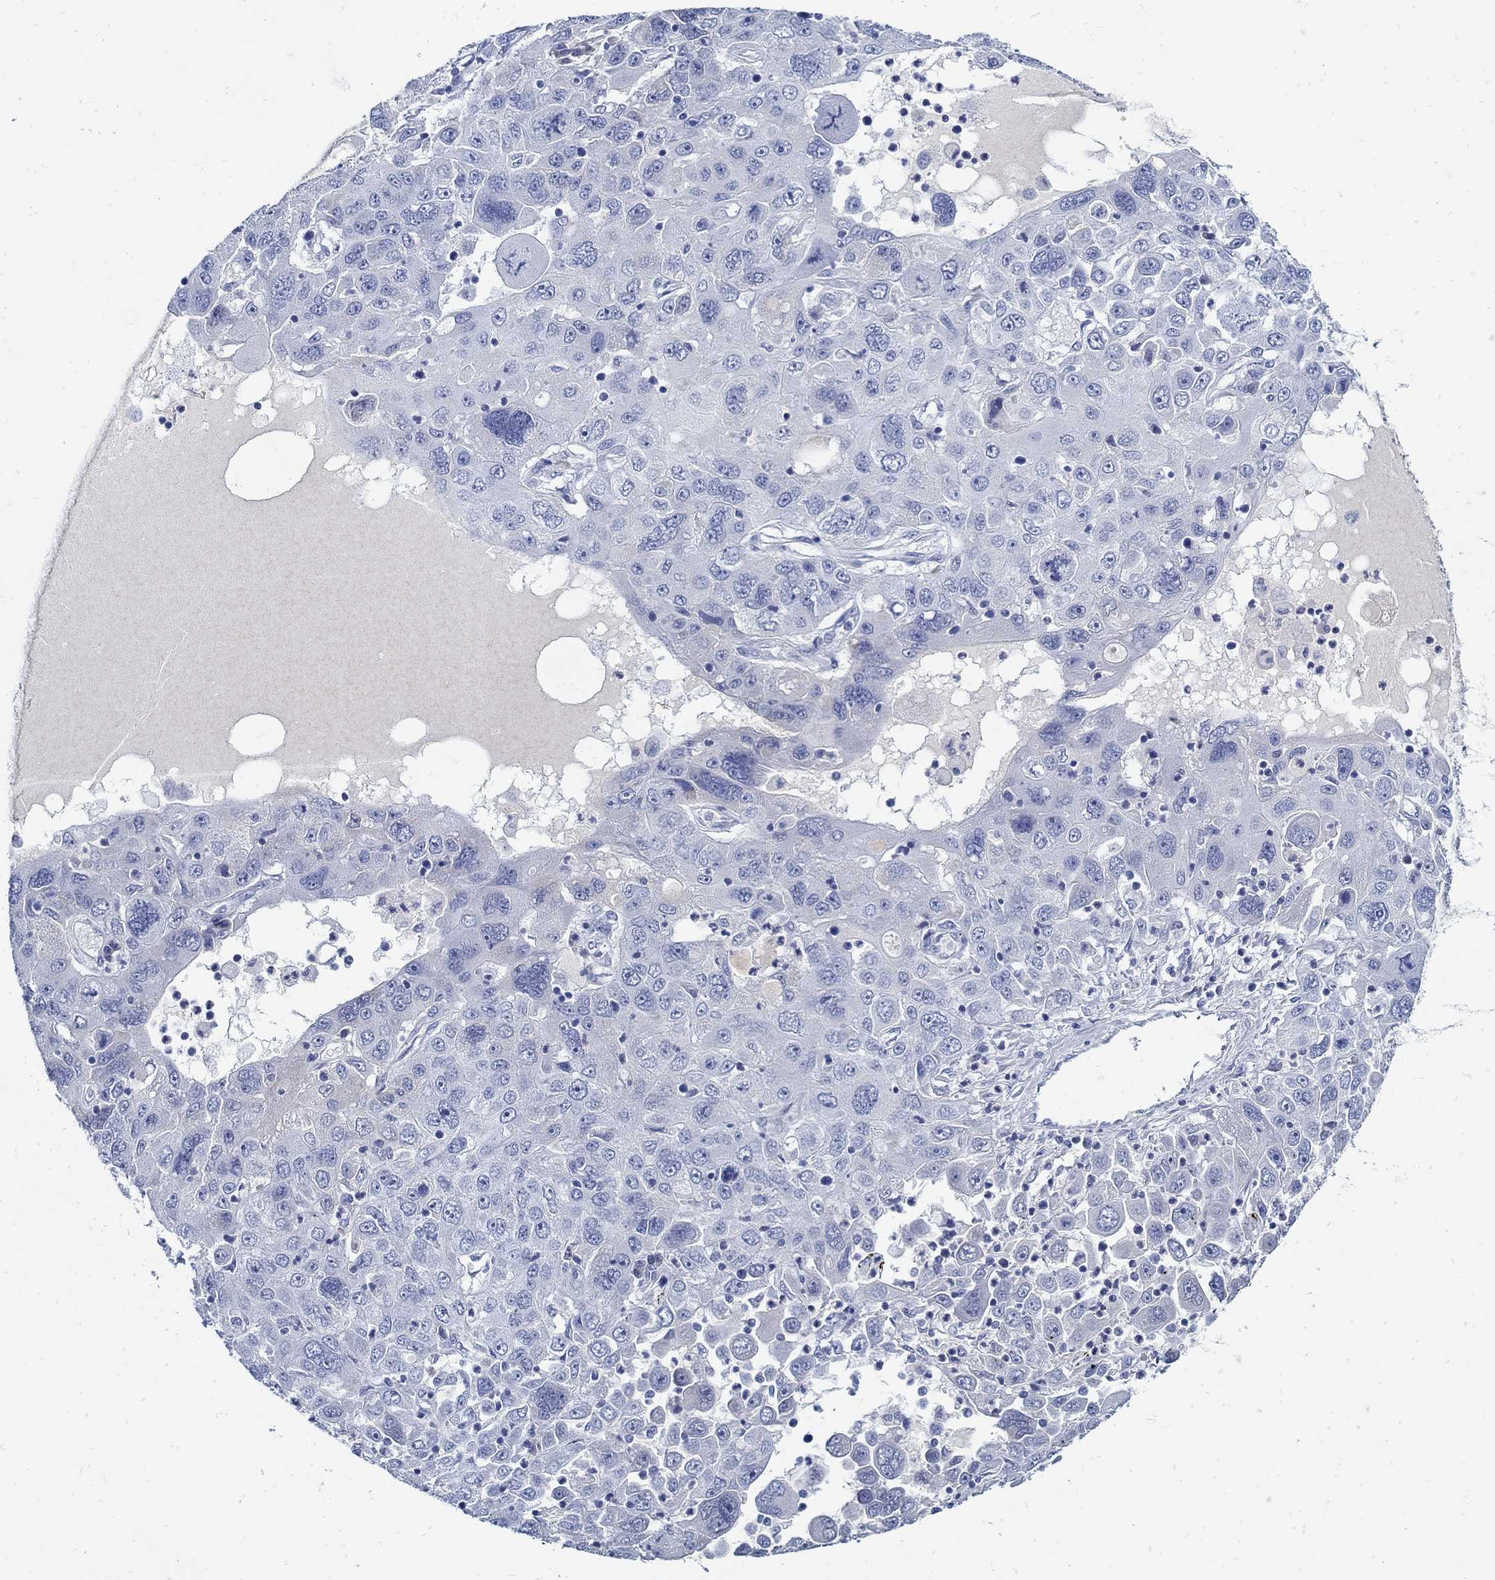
{"staining": {"intensity": "negative", "quantity": "none", "location": "none"}, "tissue": "stomach cancer", "cell_type": "Tumor cells", "image_type": "cancer", "snomed": [{"axis": "morphology", "description": "Adenocarcinoma, NOS"}, {"axis": "topography", "description": "Stomach"}], "caption": "Image shows no significant protein staining in tumor cells of stomach cancer (adenocarcinoma). (DAB immunohistochemistry (IHC) visualized using brightfield microscopy, high magnification).", "gene": "PAX9", "patient": {"sex": "male", "age": 56}}